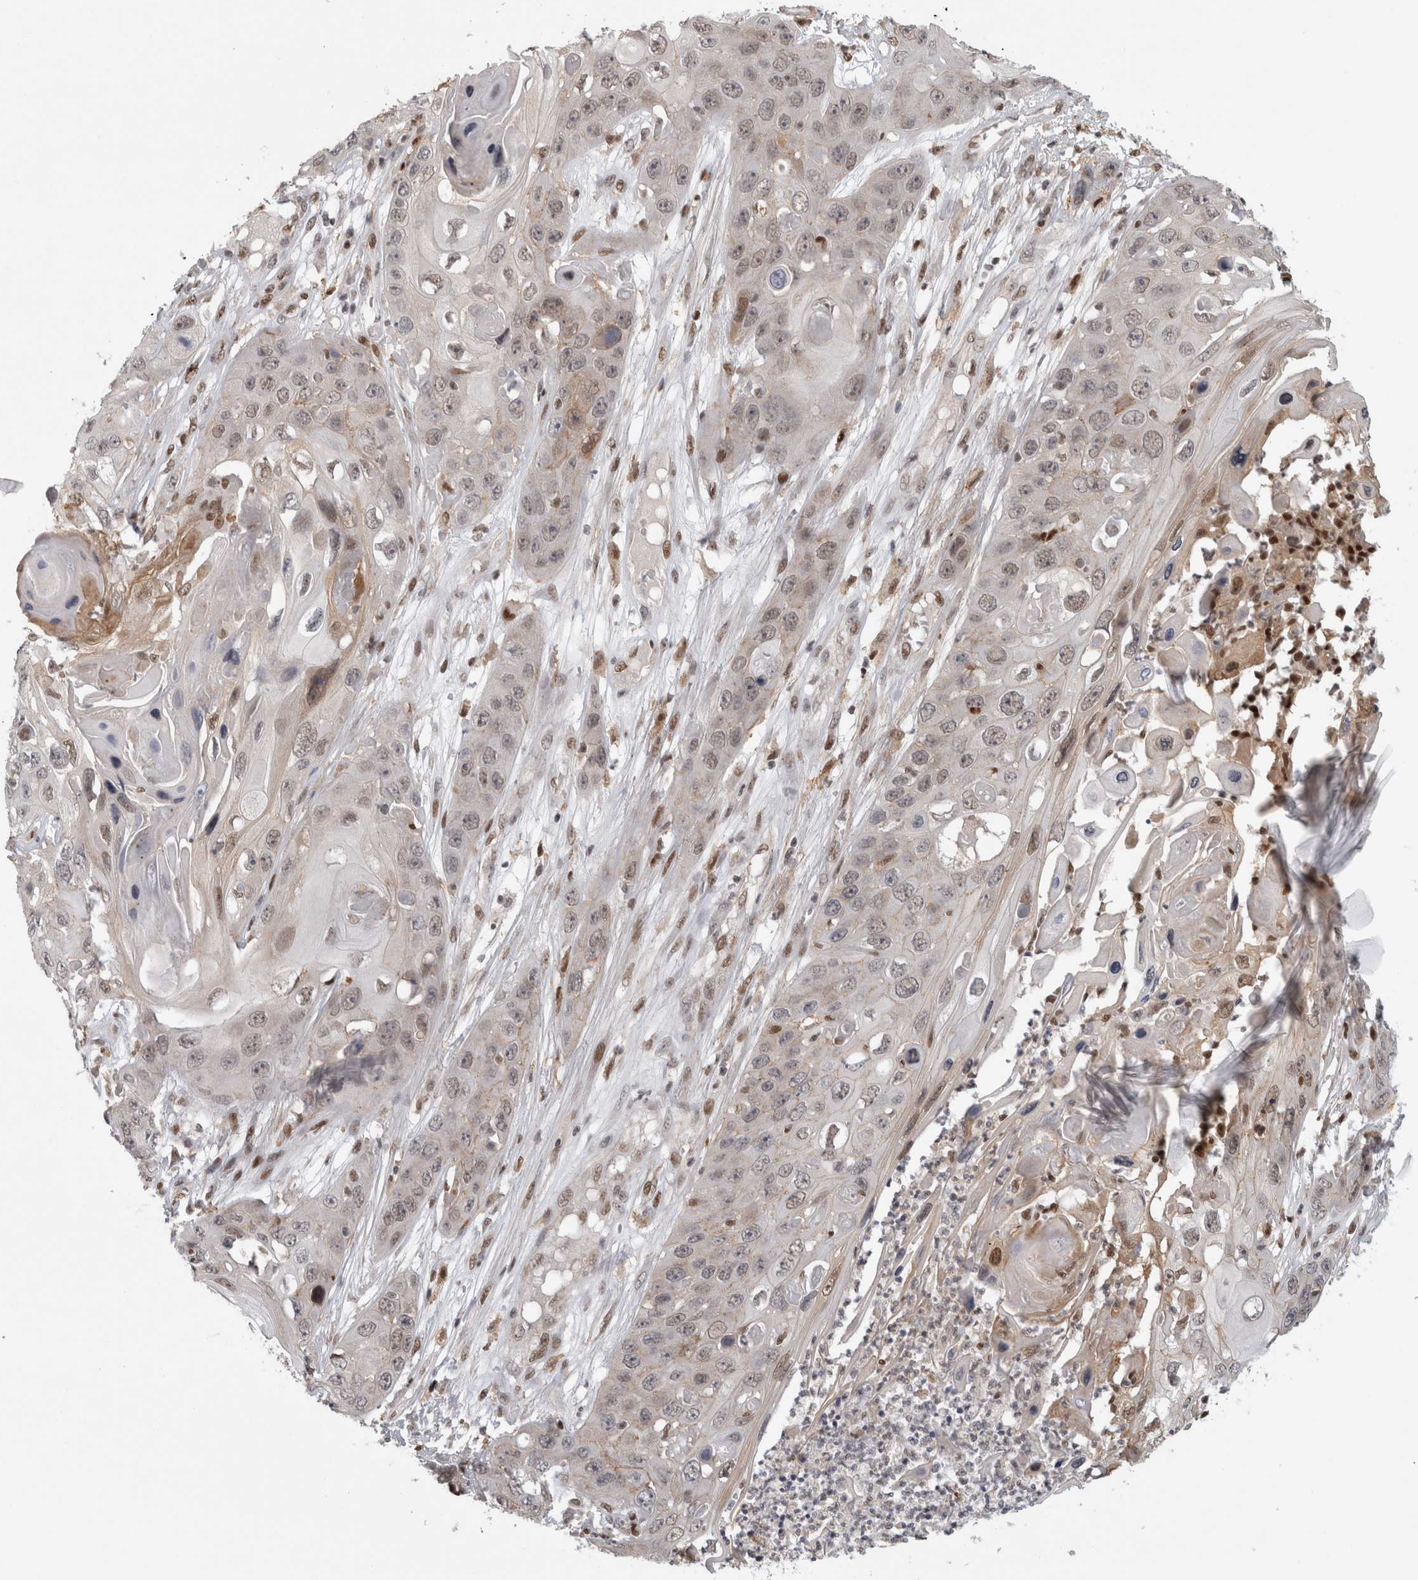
{"staining": {"intensity": "weak", "quantity": "25%-75%", "location": "cytoplasmic/membranous,nuclear"}, "tissue": "skin cancer", "cell_type": "Tumor cells", "image_type": "cancer", "snomed": [{"axis": "morphology", "description": "Squamous cell carcinoma, NOS"}, {"axis": "topography", "description": "Skin"}], "caption": "Immunohistochemistry (IHC) of skin squamous cell carcinoma reveals low levels of weak cytoplasmic/membranous and nuclear staining in approximately 25%-75% of tumor cells.", "gene": "SRARP", "patient": {"sex": "male", "age": 55}}